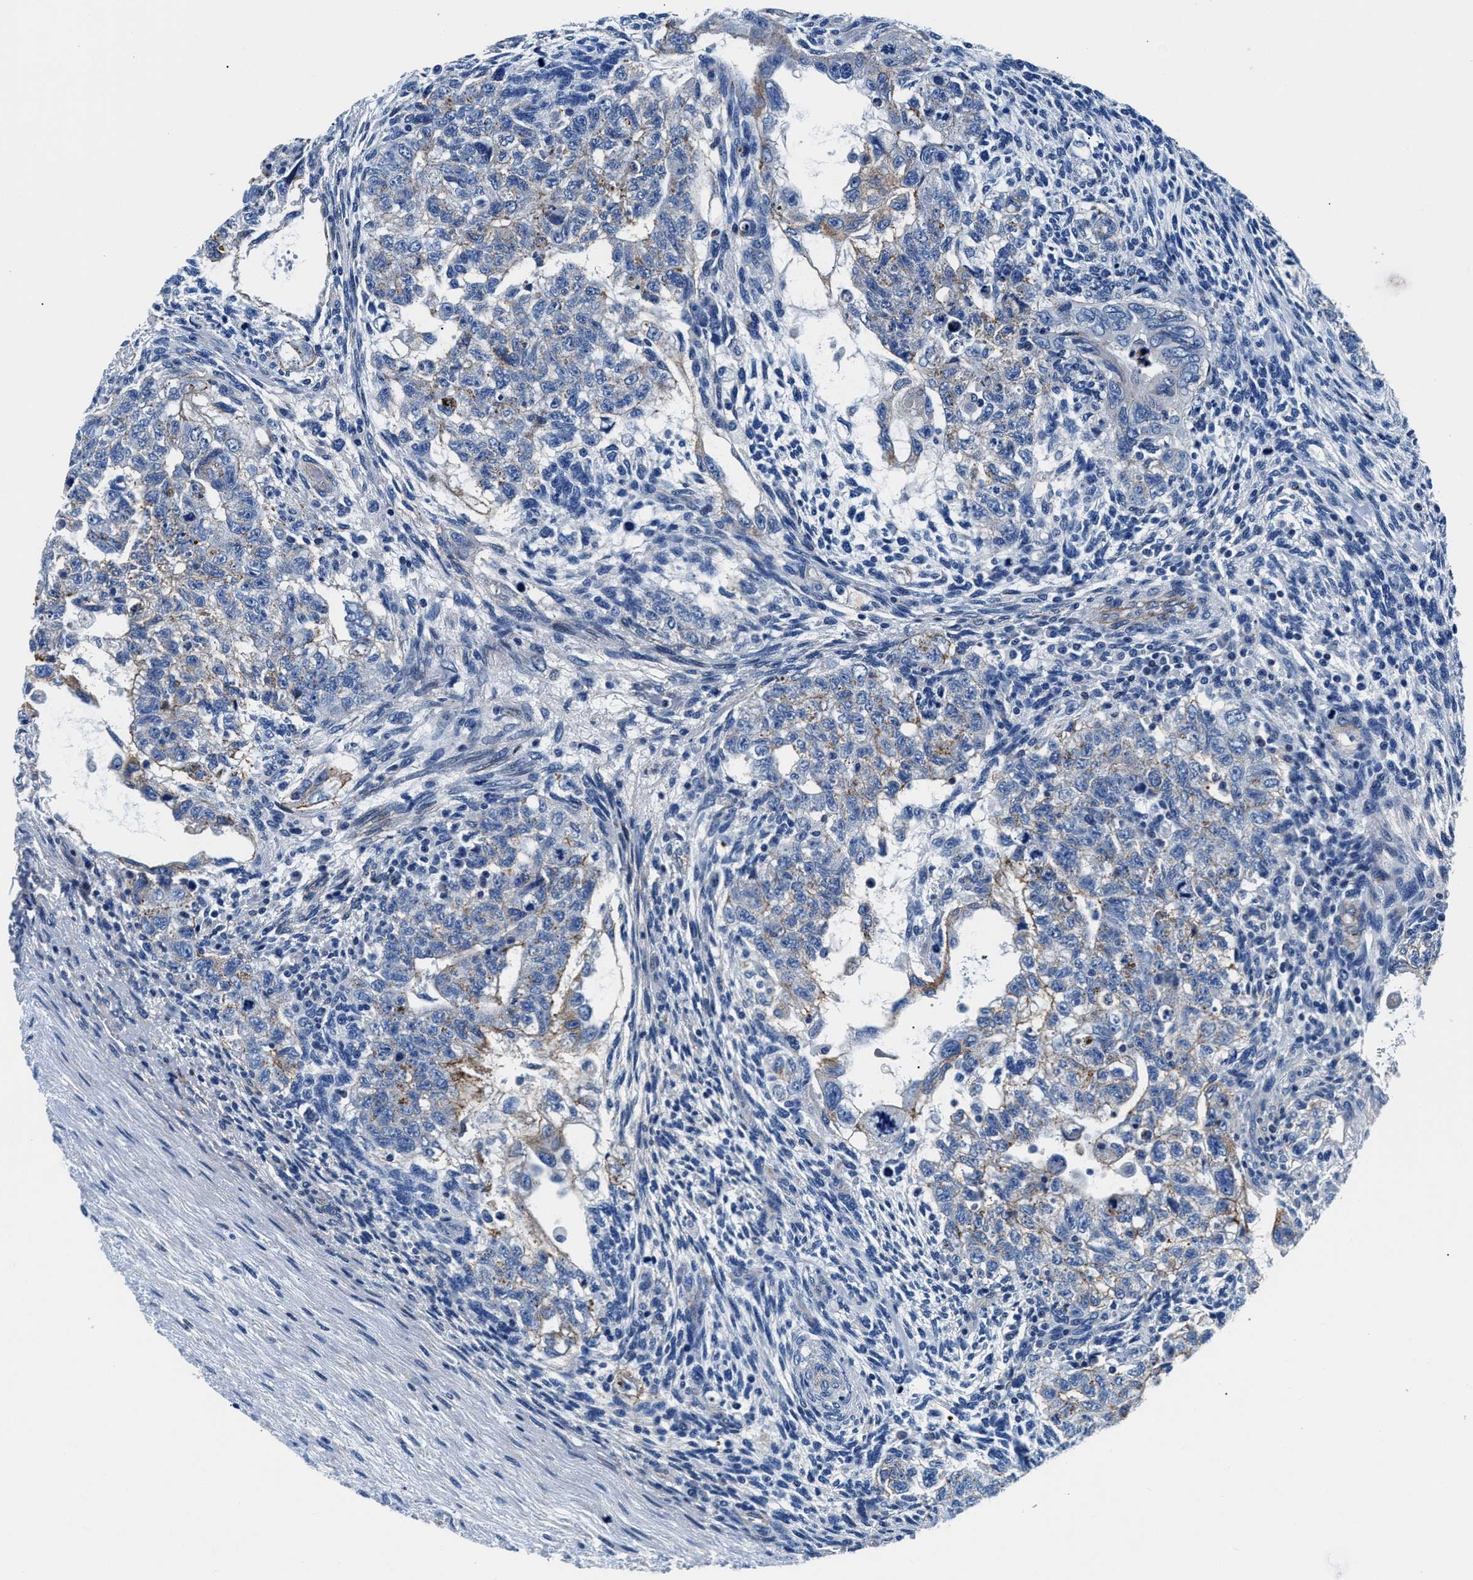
{"staining": {"intensity": "weak", "quantity": "<25%", "location": "cytoplasmic/membranous"}, "tissue": "testis cancer", "cell_type": "Tumor cells", "image_type": "cancer", "snomed": [{"axis": "morphology", "description": "Normal tissue, NOS"}, {"axis": "morphology", "description": "Carcinoma, Embryonal, NOS"}, {"axis": "topography", "description": "Testis"}], "caption": "Testis embryonal carcinoma stained for a protein using immunohistochemistry reveals no expression tumor cells.", "gene": "DAG1", "patient": {"sex": "male", "age": 36}}